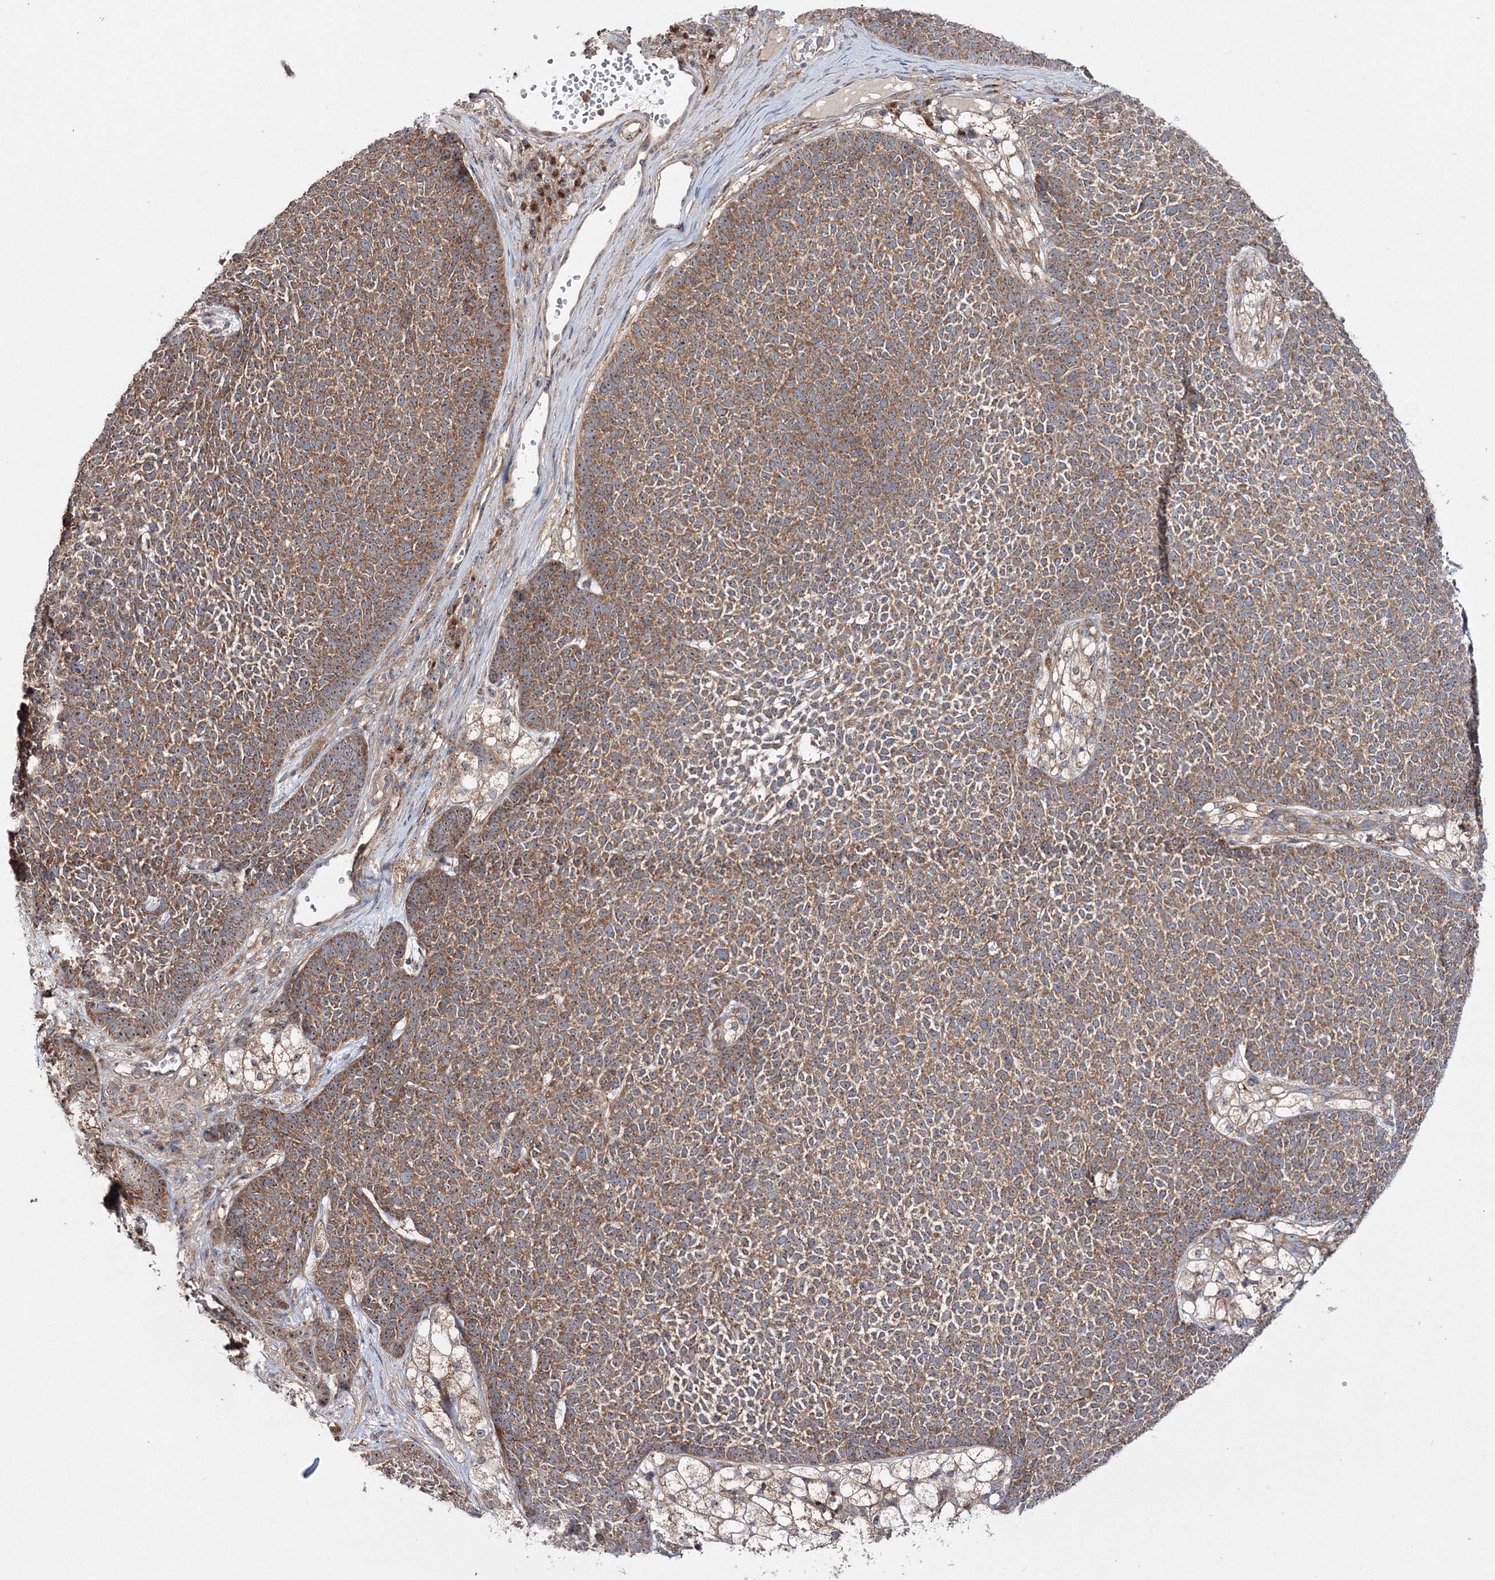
{"staining": {"intensity": "moderate", "quantity": ">75%", "location": "cytoplasmic/membranous"}, "tissue": "skin cancer", "cell_type": "Tumor cells", "image_type": "cancer", "snomed": [{"axis": "morphology", "description": "Basal cell carcinoma"}, {"axis": "topography", "description": "Skin"}], "caption": "High-magnification brightfield microscopy of skin cancer stained with DAB (3,3'-diaminobenzidine) (brown) and counterstained with hematoxylin (blue). tumor cells exhibit moderate cytoplasmic/membranous expression is appreciated in approximately>75% of cells.", "gene": "PEX13", "patient": {"sex": "female", "age": 84}}